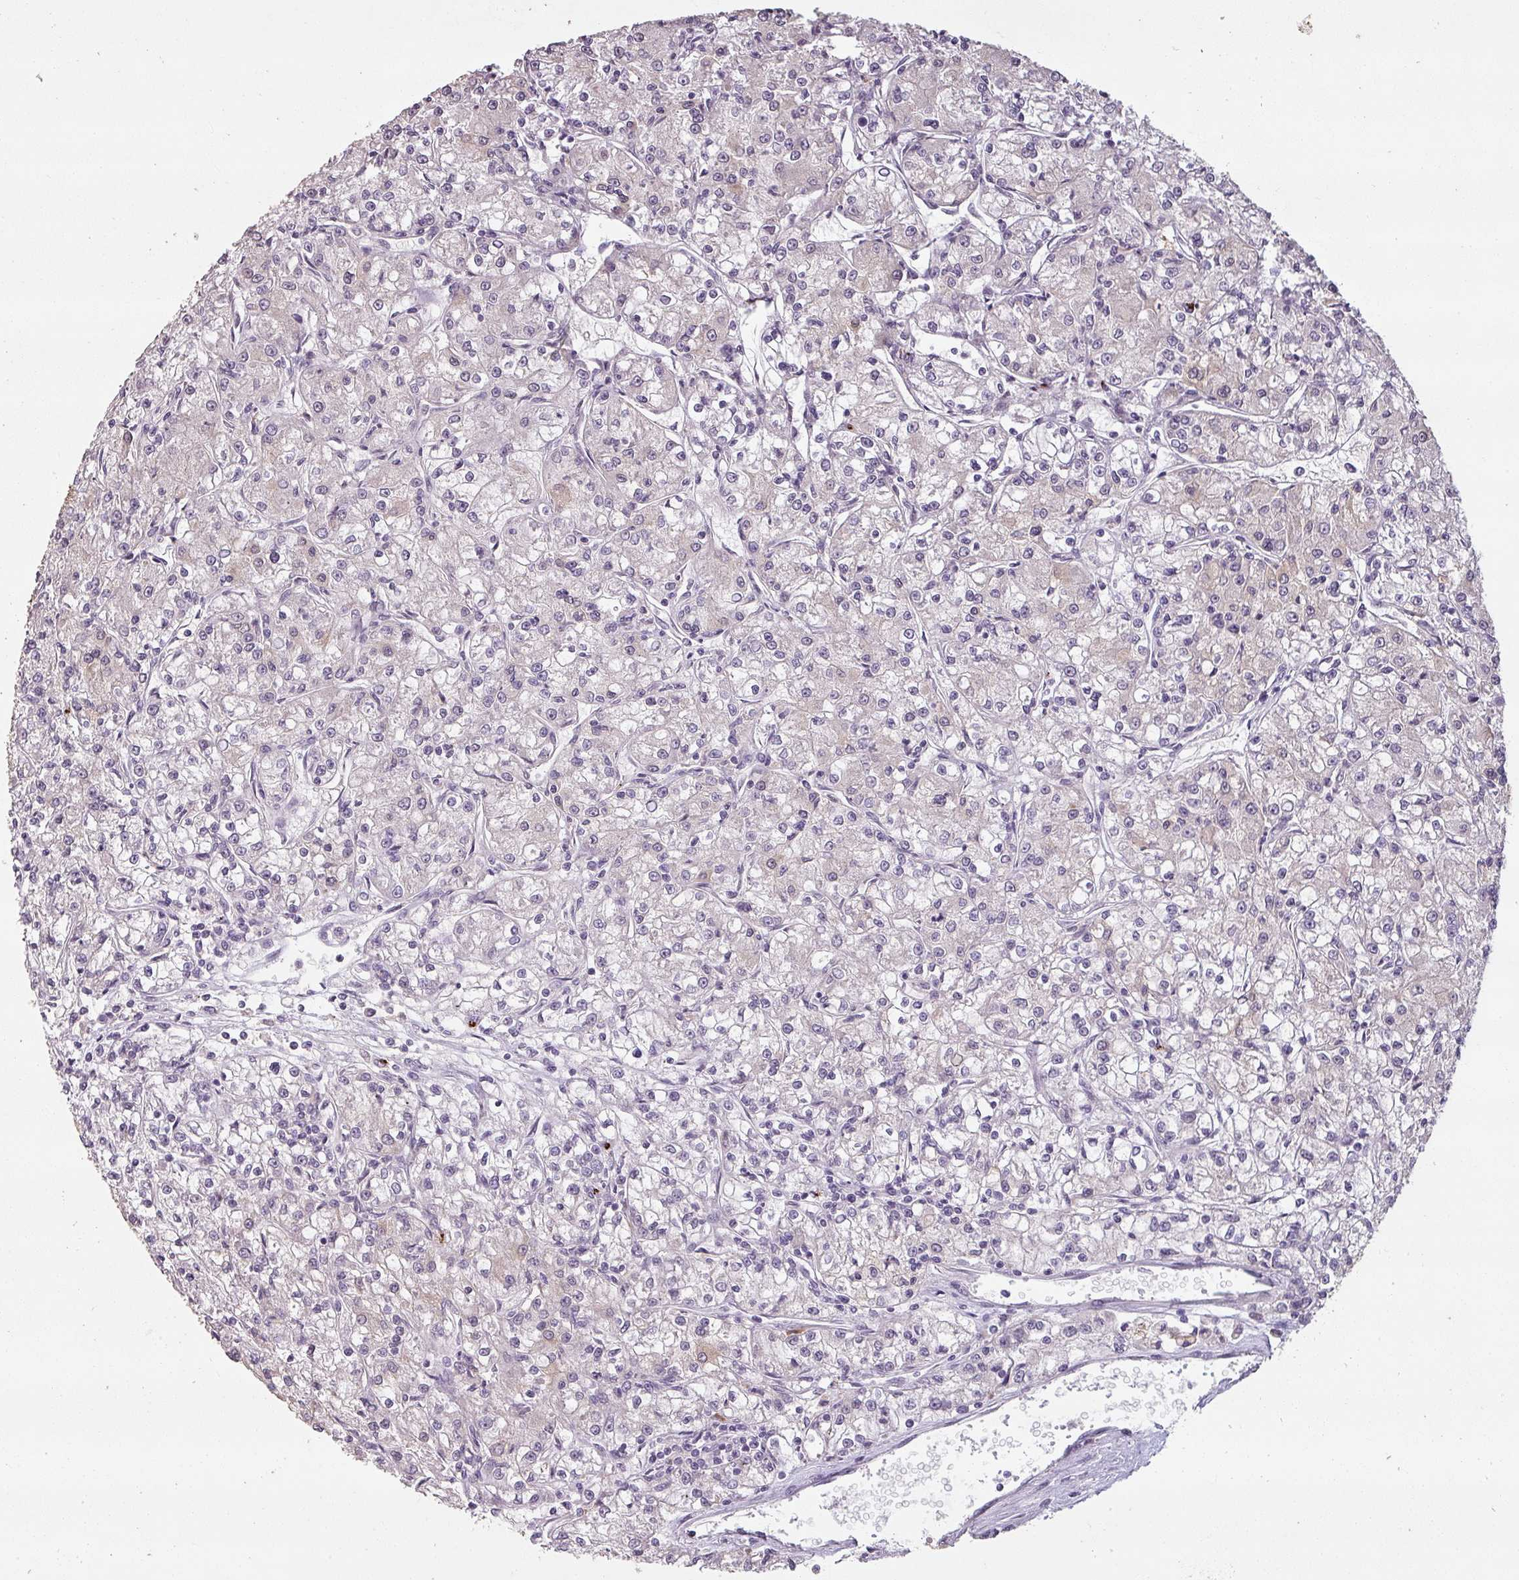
{"staining": {"intensity": "negative", "quantity": "none", "location": "none"}, "tissue": "renal cancer", "cell_type": "Tumor cells", "image_type": "cancer", "snomed": [{"axis": "morphology", "description": "Adenocarcinoma, NOS"}, {"axis": "topography", "description": "Kidney"}], "caption": "A photomicrograph of renal adenocarcinoma stained for a protein reveals no brown staining in tumor cells.", "gene": "LYPLA1", "patient": {"sex": "female", "age": 59}}